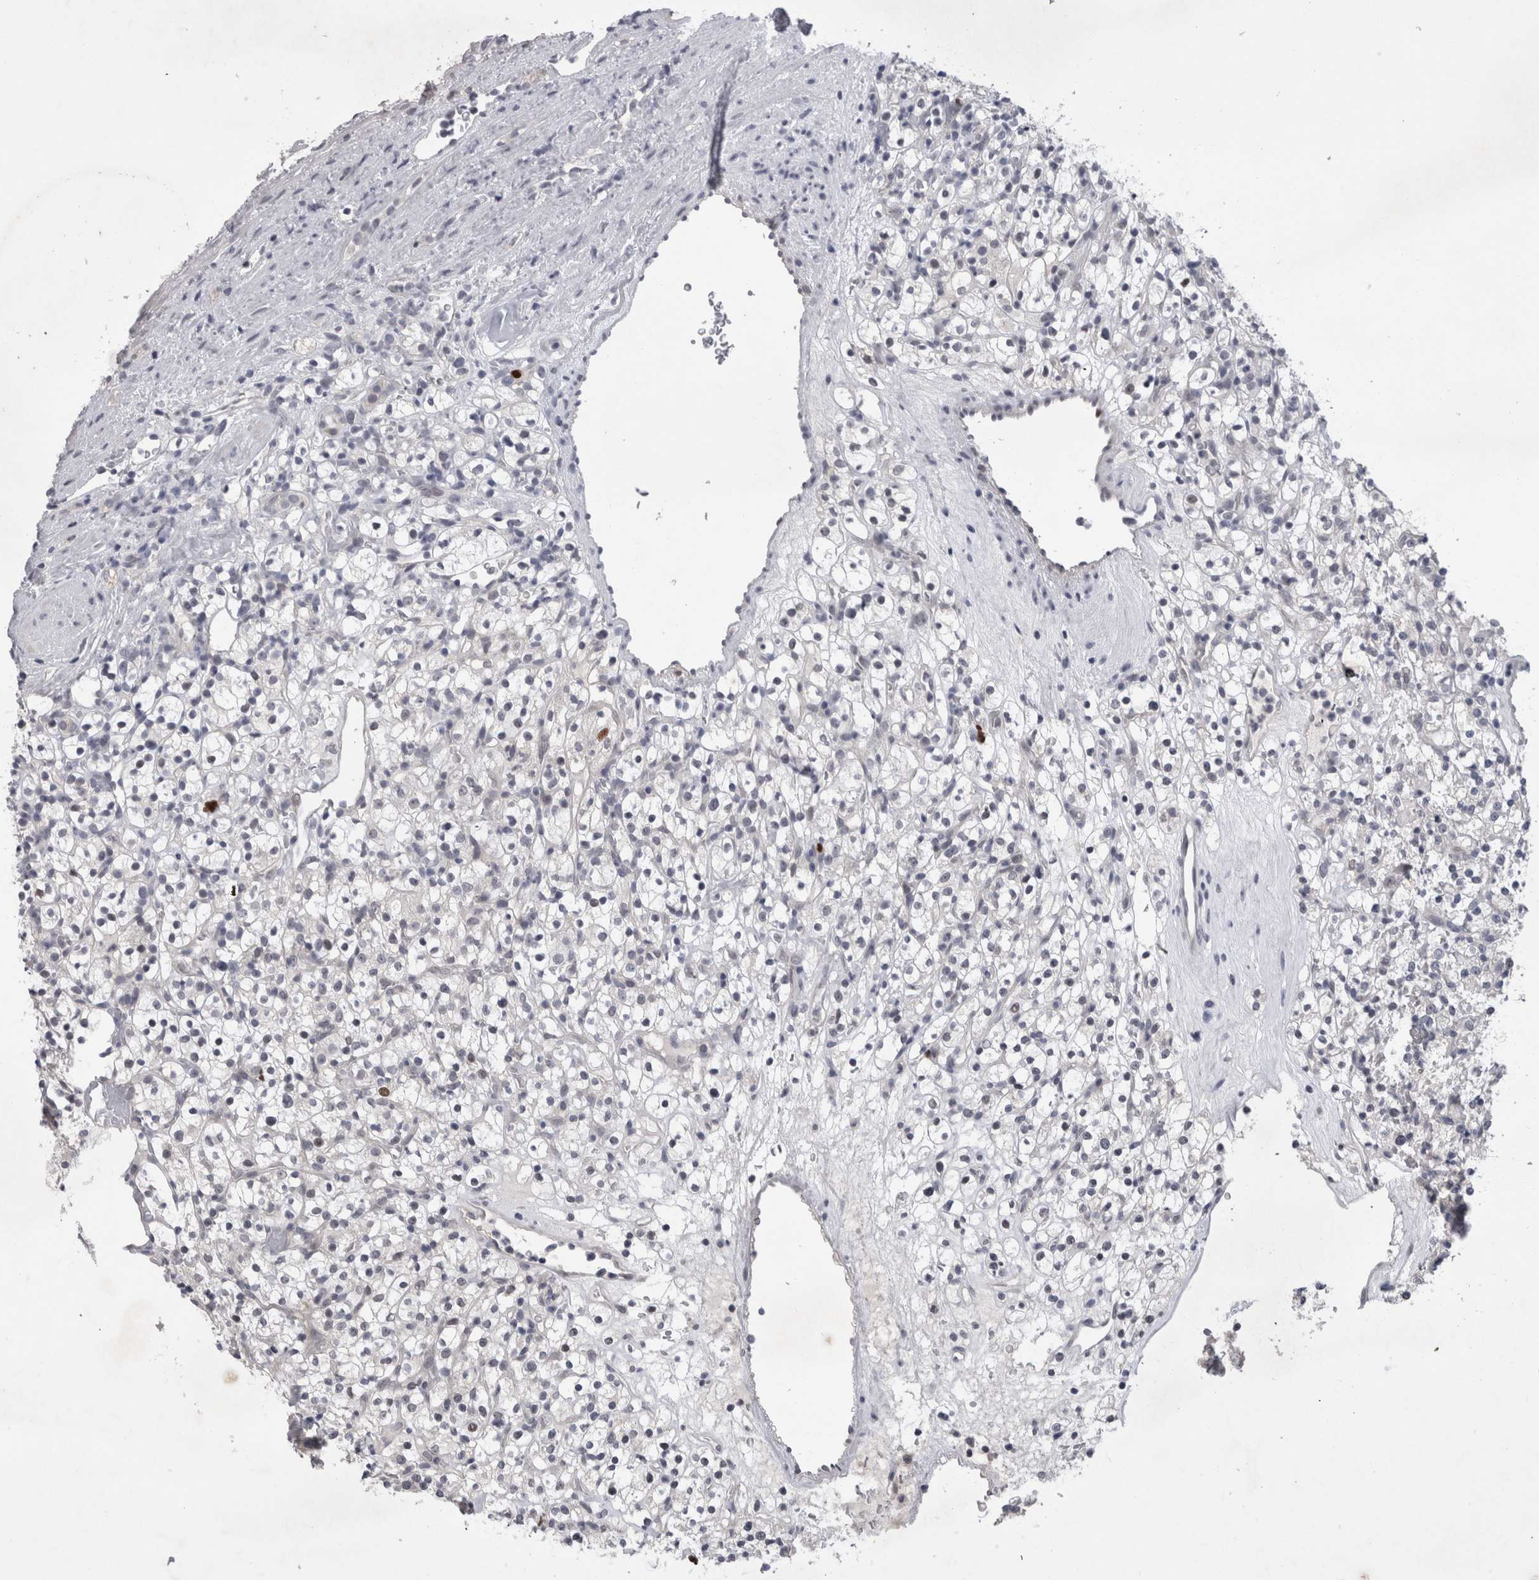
{"staining": {"intensity": "negative", "quantity": "none", "location": "none"}, "tissue": "renal cancer", "cell_type": "Tumor cells", "image_type": "cancer", "snomed": [{"axis": "morphology", "description": "Normal tissue, NOS"}, {"axis": "morphology", "description": "Adenocarcinoma, NOS"}, {"axis": "topography", "description": "Kidney"}], "caption": "The image displays no significant expression in tumor cells of renal adenocarcinoma.", "gene": "KIF18B", "patient": {"sex": "female", "age": 72}}